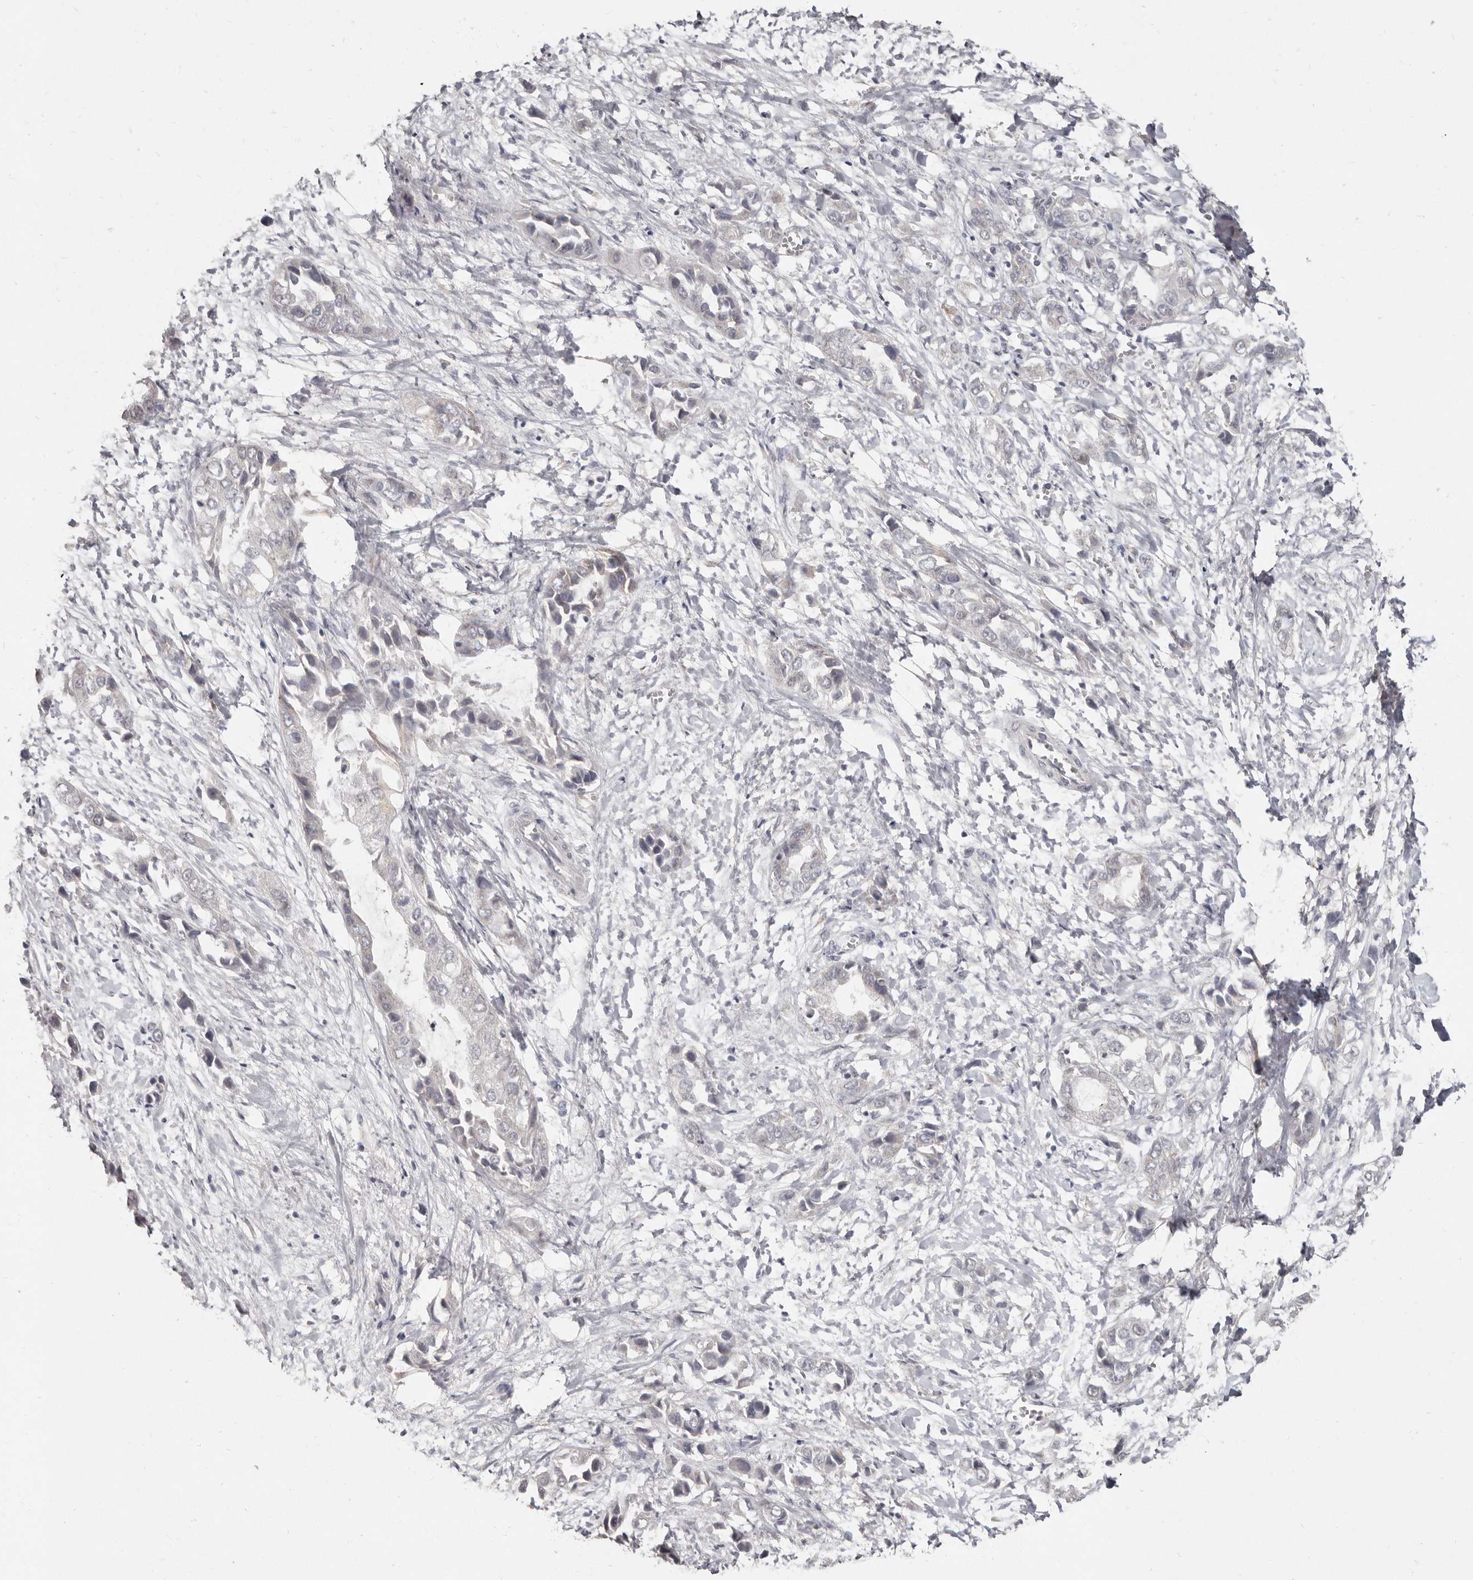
{"staining": {"intensity": "negative", "quantity": "none", "location": "none"}, "tissue": "liver cancer", "cell_type": "Tumor cells", "image_type": "cancer", "snomed": [{"axis": "morphology", "description": "Cholangiocarcinoma"}, {"axis": "topography", "description": "Liver"}], "caption": "Immunohistochemistry (IHC) of human cholangiocarcinoma (liver) displays no staining in tumor cells. The staining was performed using DAB to visualize the protein expression in brown, while the nuclei were stained in blue with hematoxylin (Magnification: 20x).", "gene": "LINGO2", "patient": {"sex": "female", "age": 52}}